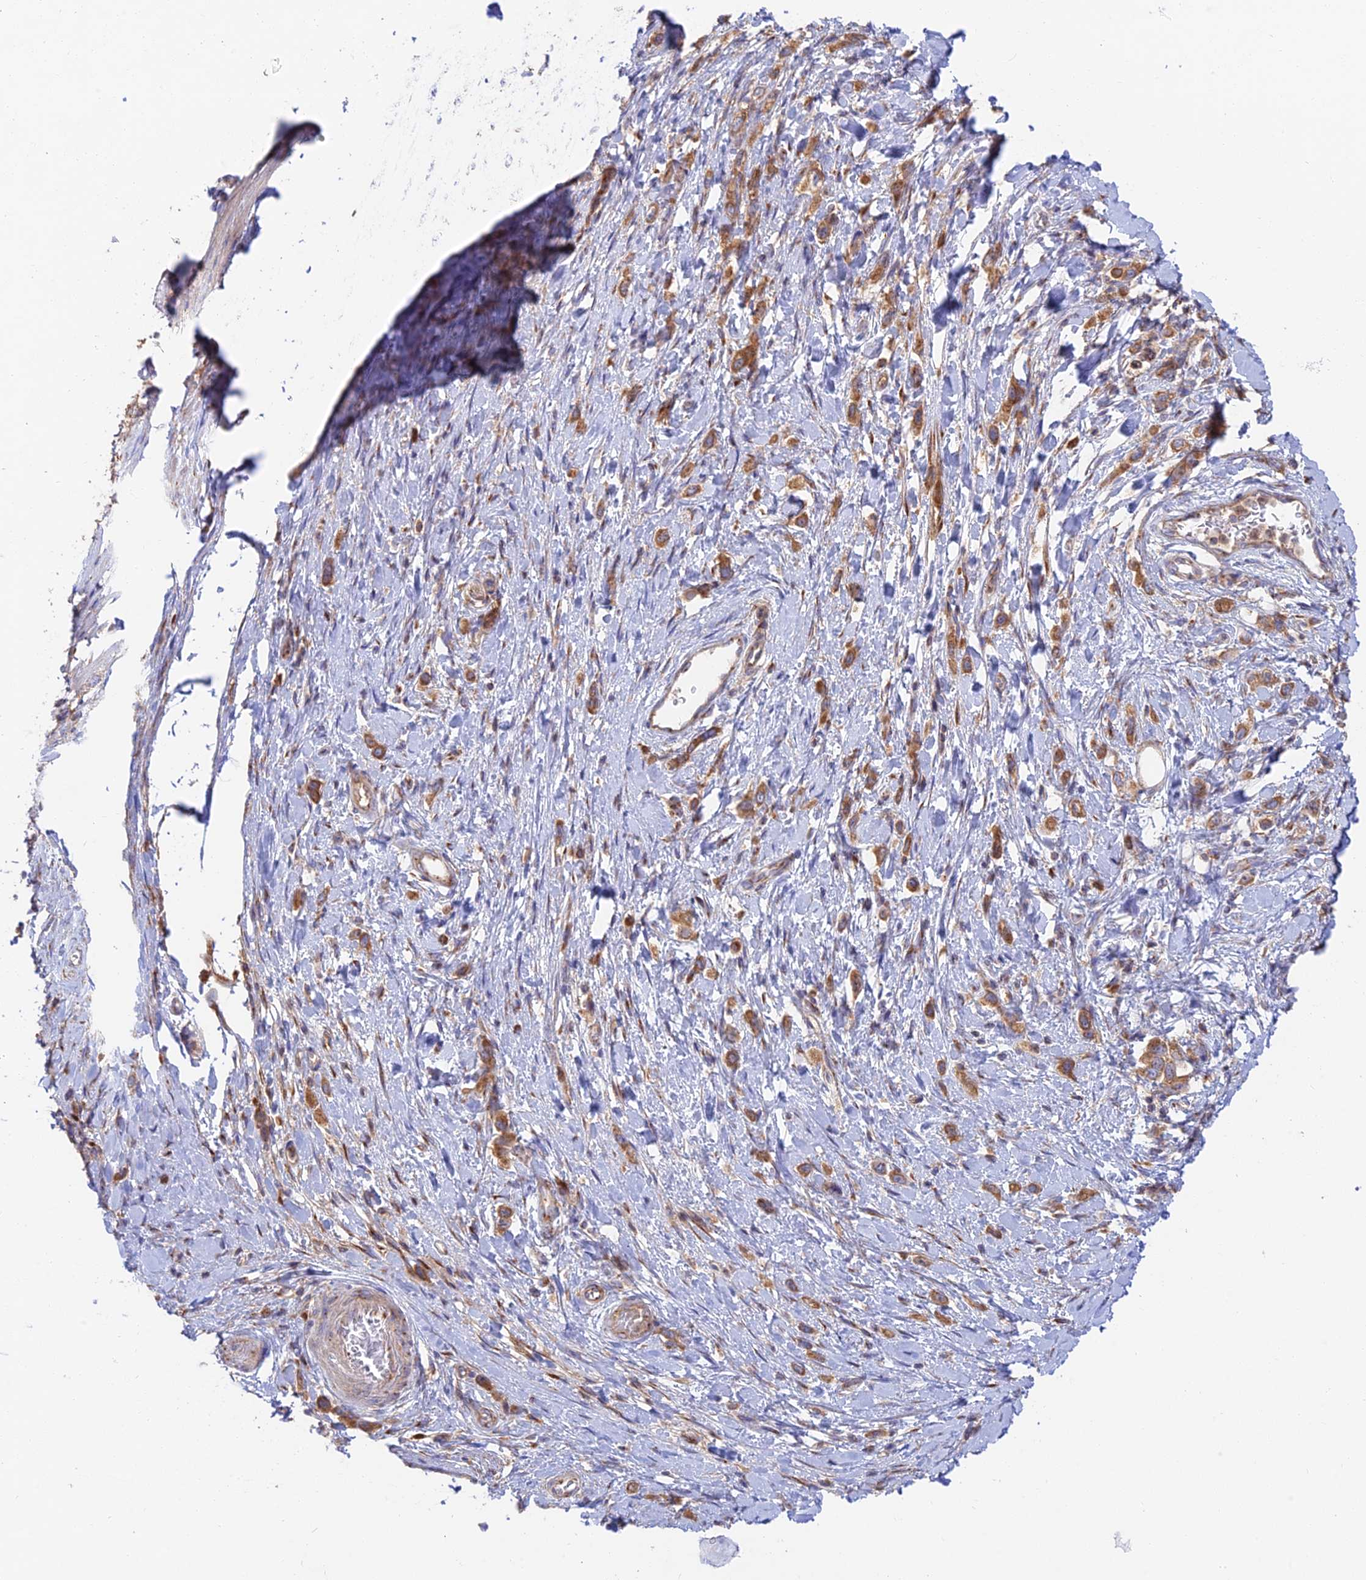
{"staining": {"intensity": "moderate", "quantity": ">75%", "location": "cytoplasmic/membranous"}, "tissue": "stomach cancer", "cell_type": "Tumor cells", "image_type": "cancer", "snomed": [{"axis": "morphology", "description": "Adenocarcinoma, NOS"}, {"axis": "topography", "description": "Stomach"}], "caption": "Tumor cells display moderate cytoplasmic/membranous positivity in about >75% of cells in stomach cancer (adenocarcinoma). (DAB (3,3'-diaminobenzidine) IHC, brown staining for protein, blue staining for nuclei).", "gene": "GOLGA3", "patient": {"sex": "female", "age": 65}}